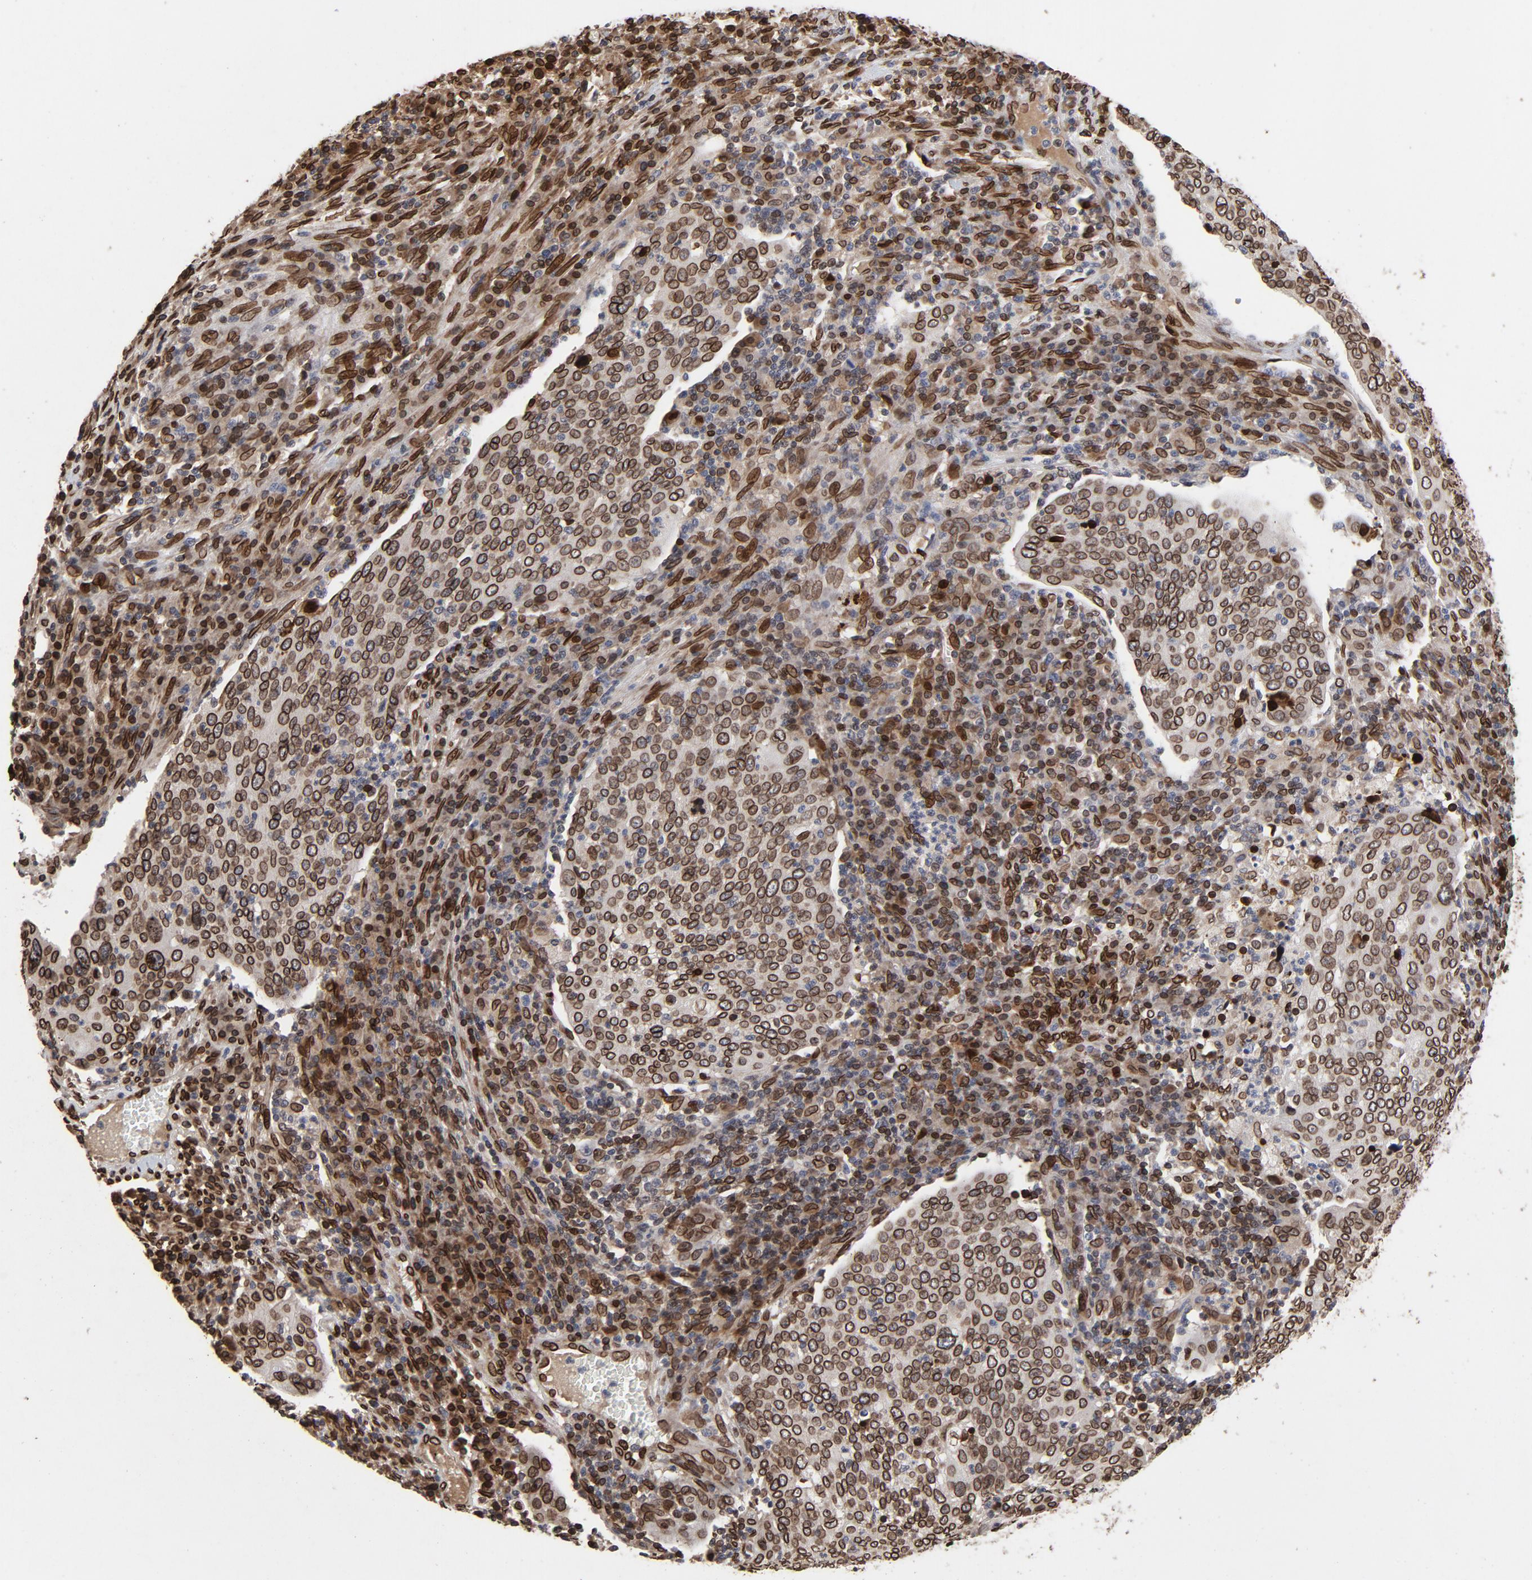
{"staining": {"intensity": "strong", "quantity": ">75%", "location": "cytoplasmic/membranous,nuclear"}, "tissue": "cervical cancer", "cell_type": "Tumor cells", "image_type": "cancer", "snomed": [{"axis": "morphology", "description": "Squamous cell carcinoma, NOS"}, {"axis": "topography", "description": "Cervix"}], "caption": "There is high levels of strong cytoplasmic/membranous and nuclear positivity in tumor cells of cervical cancer (squamous cell carcinoma), as demonstrated by immunohistochemical staining (brown color).", "gene": "LMNA", "patient": {"sex": "female", "age": 40}}